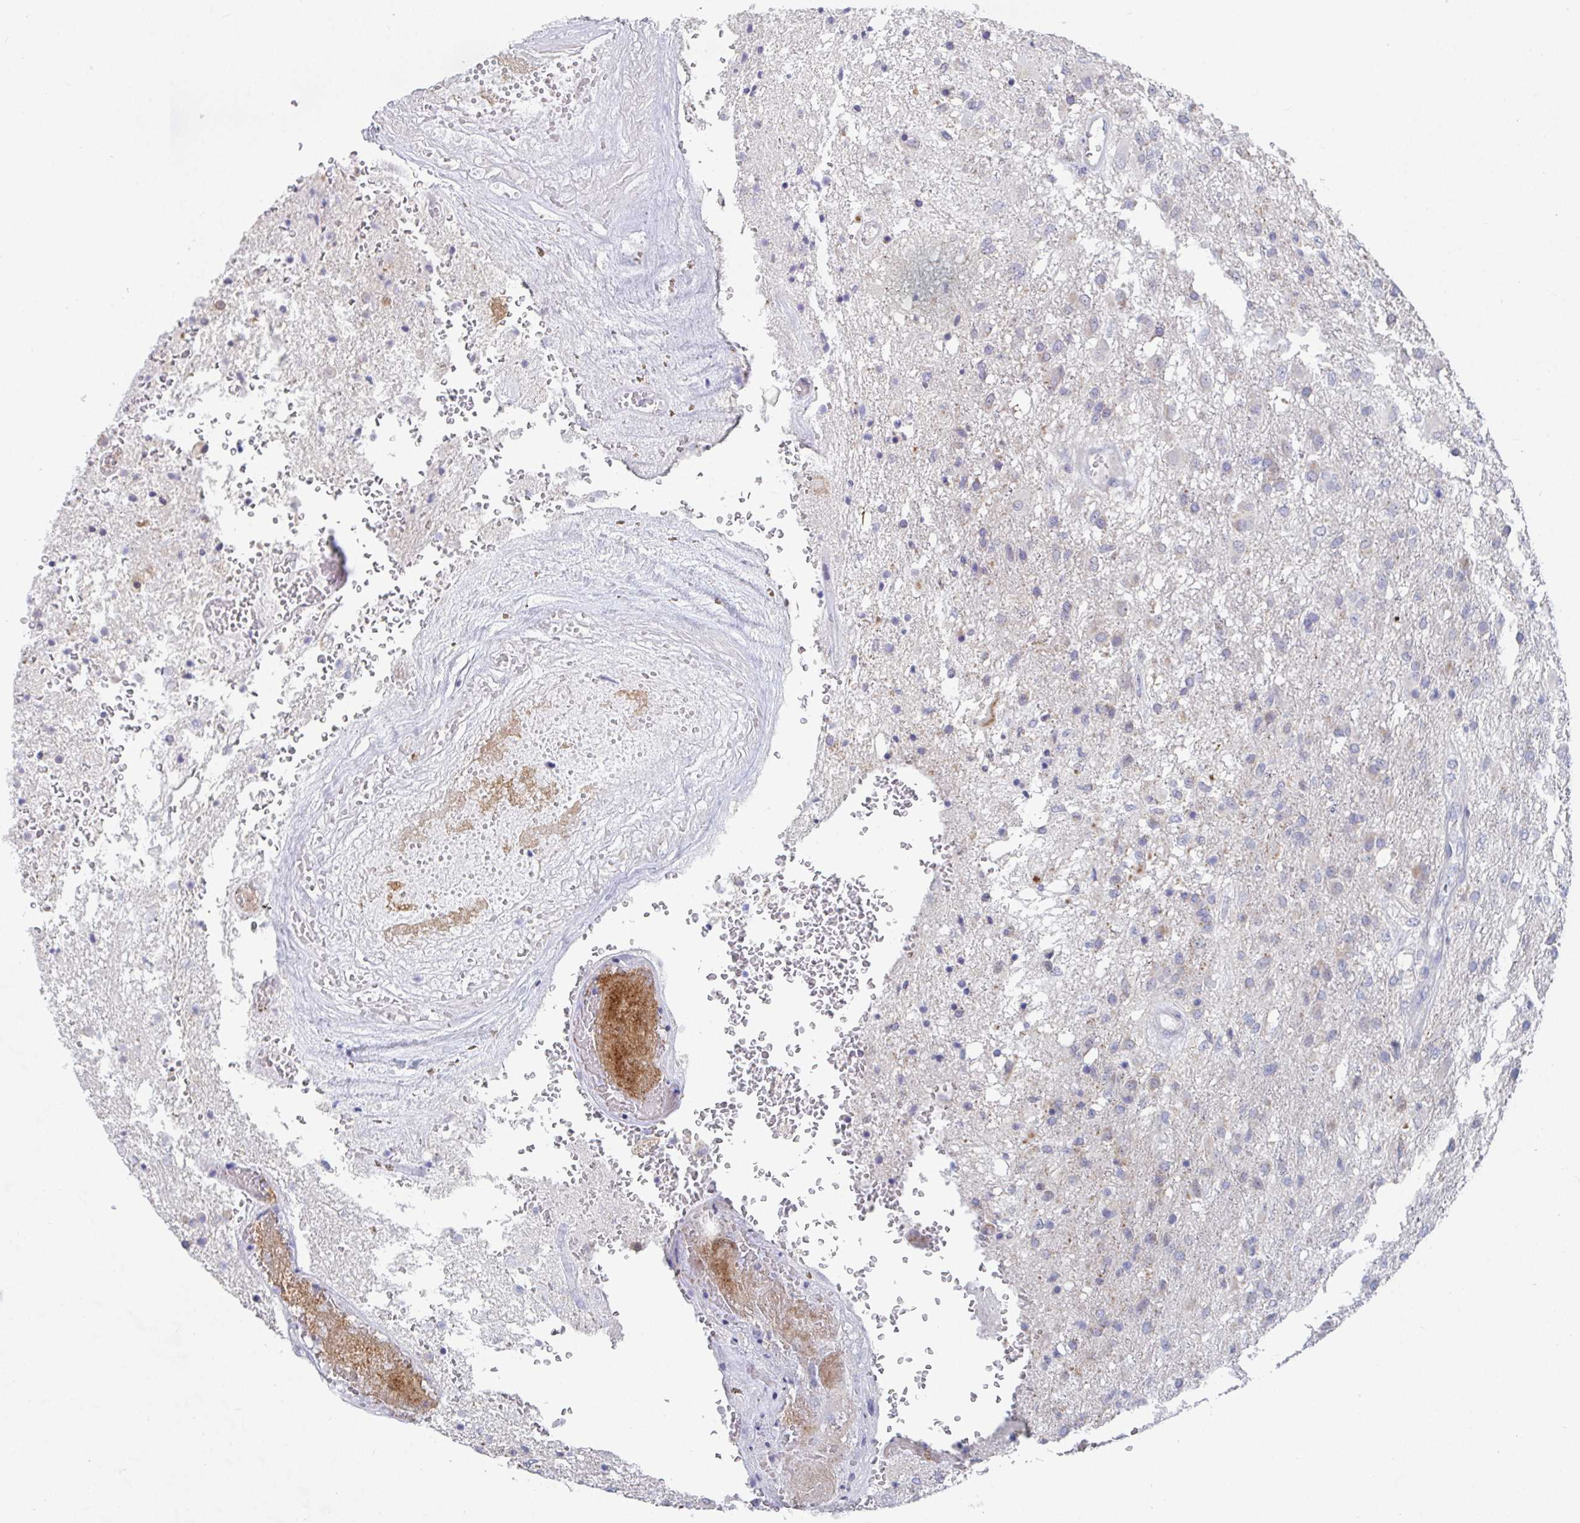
{"staining": {"intensity": "negative", "quantity": "none", "location": "none"}, "tissue": "glioma", "cell_type": "Tumor cells", "image_type": "cancer", "snomed": [{"axis": "morphology", "description": "Glioma, malignant, High grade"}, {"axis": "topography", "description": "Brain"}], "caption": "A high-resolution micrograph shows immunohistochemistry (IHC) staining of malignant high-grade glioma, which reveals no significant staining in tumor cells.", "gene": "ATP5F1C", "patient": {"sex": "female", "age": 74}}